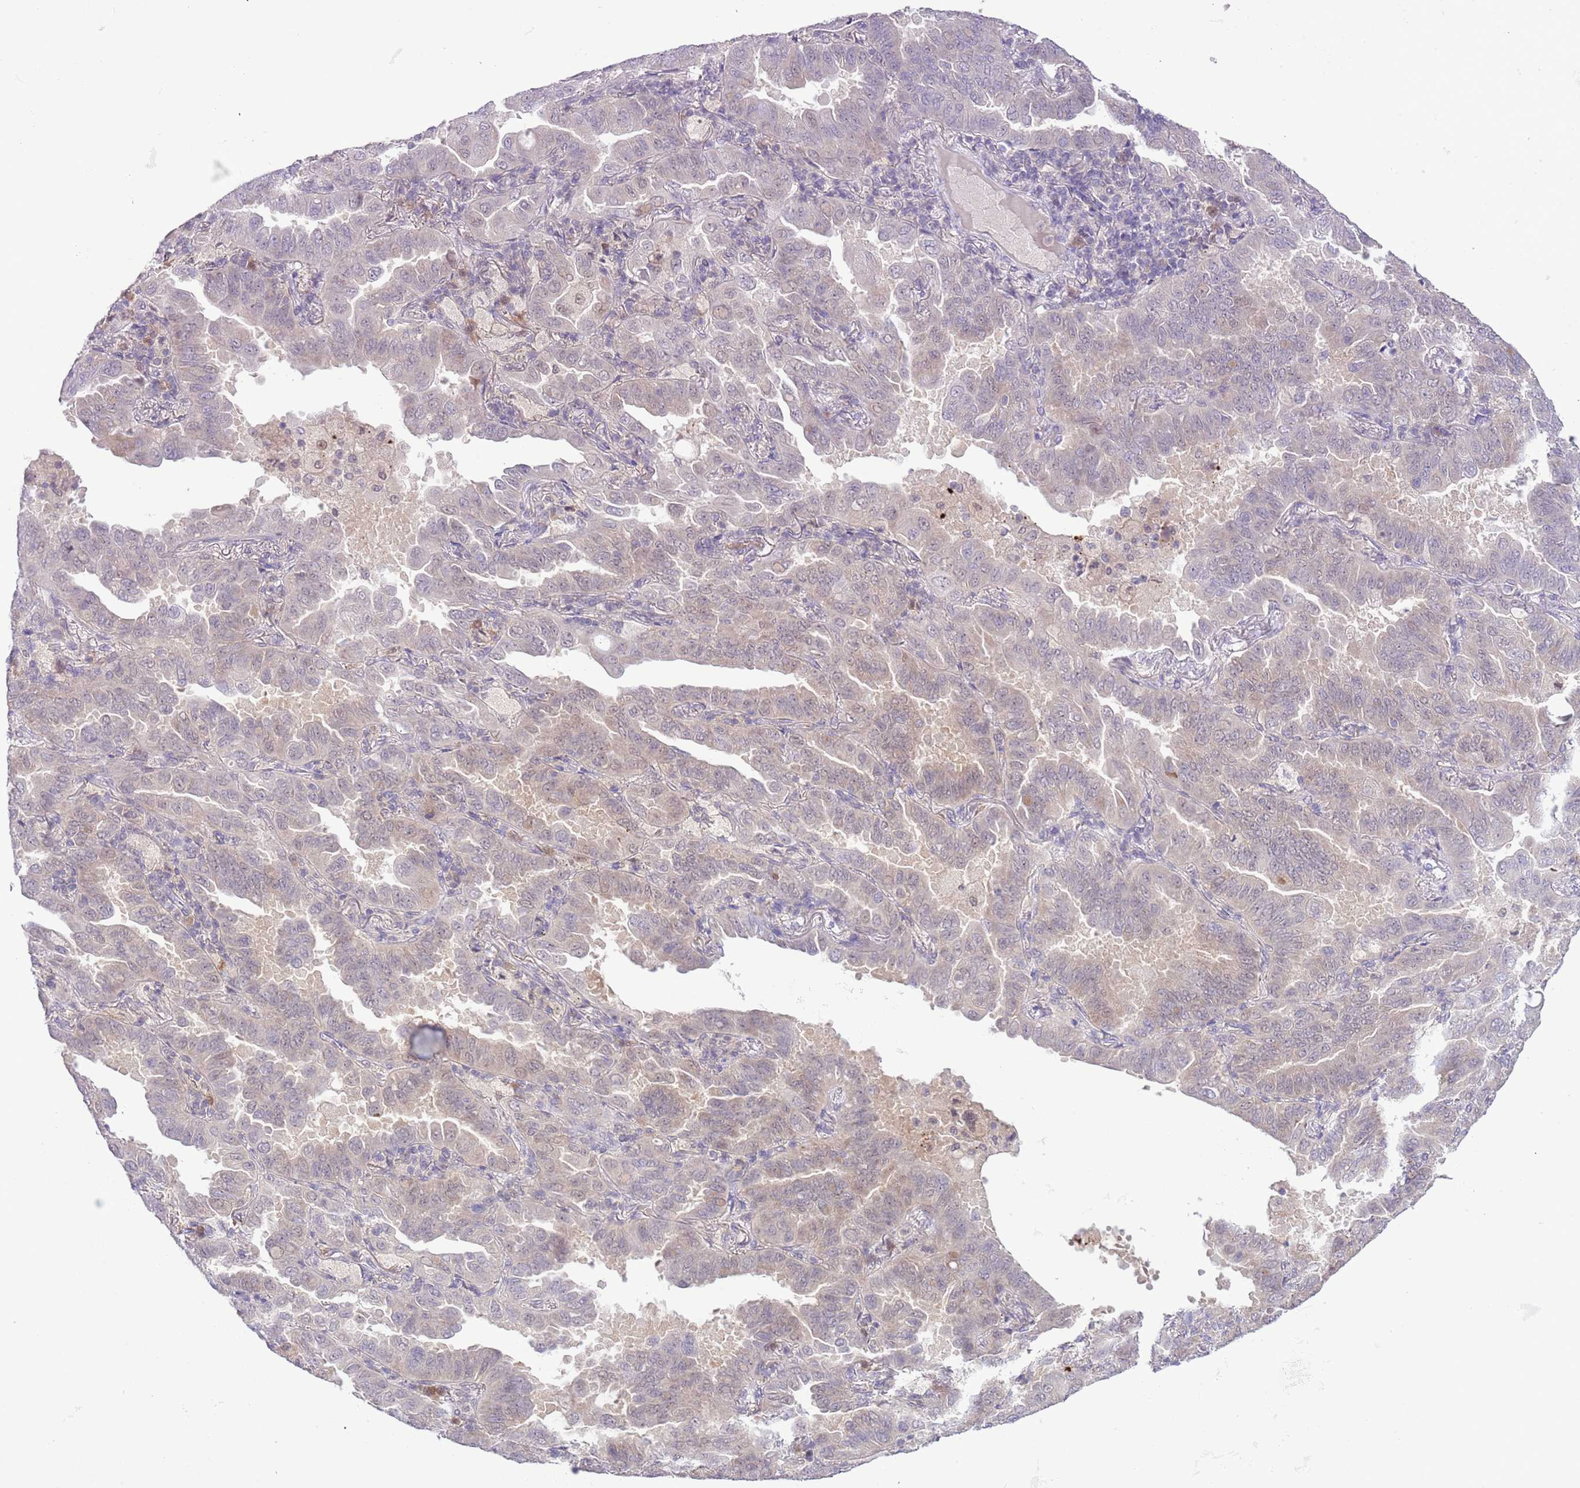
{"staining": {"intensity": "negative", "quantity": "none", "location": "none"}, "tissue": "lung cancer", "cell_type": "Tumor cells", "image_type": "cancer", "snomed": [{"axis": "morphology", "description": "Adenocarcinoma, NOS"}, {"axis": "topography", "description": "Lung"}], "caption": "DAB (3,3'-diaminobenzidine) immunohistochemical staining of lung cancer displays no significant staining in tumor cells.", "gene": "GALK2", "patient": {"sex": "male", "age": 64}}